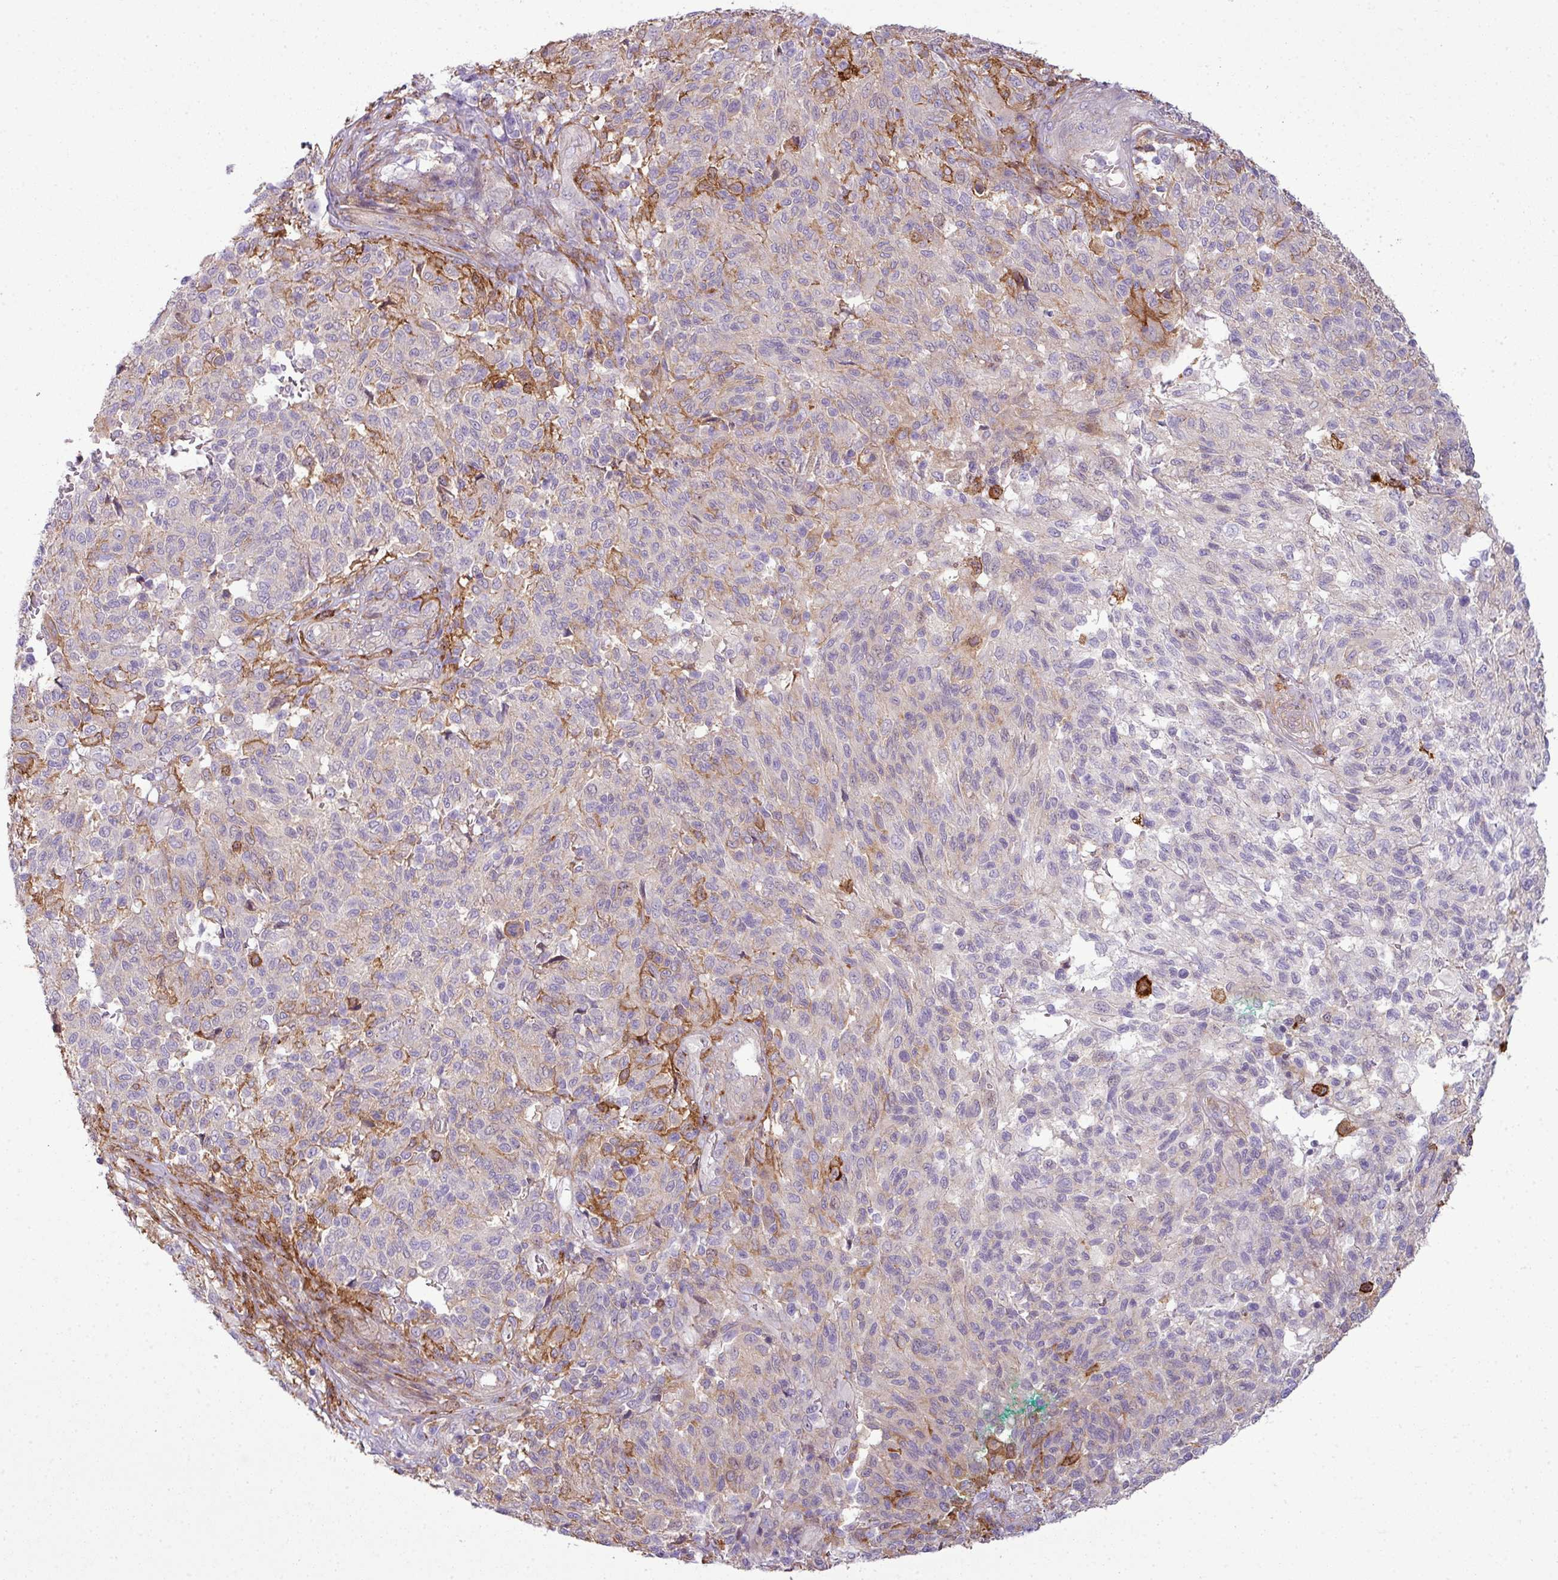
{"staining": {"intensity": "negative", "quantity": "none", "location": "none"}, "tissue": "melanoma", "cell_type": "Tumor cells", "image_type": "cancer", "snomed": [{"axis": "morphology", "description": "Malignant melanoma, NOS"}, {"axis": "topography", "description": "Skin"}], "caption": "Human melanoma stained for a protein using IHC exhibits no expression in tumor cells.", "gene": "COL8A1", "patient": {"sex": "male", "age": 66}}